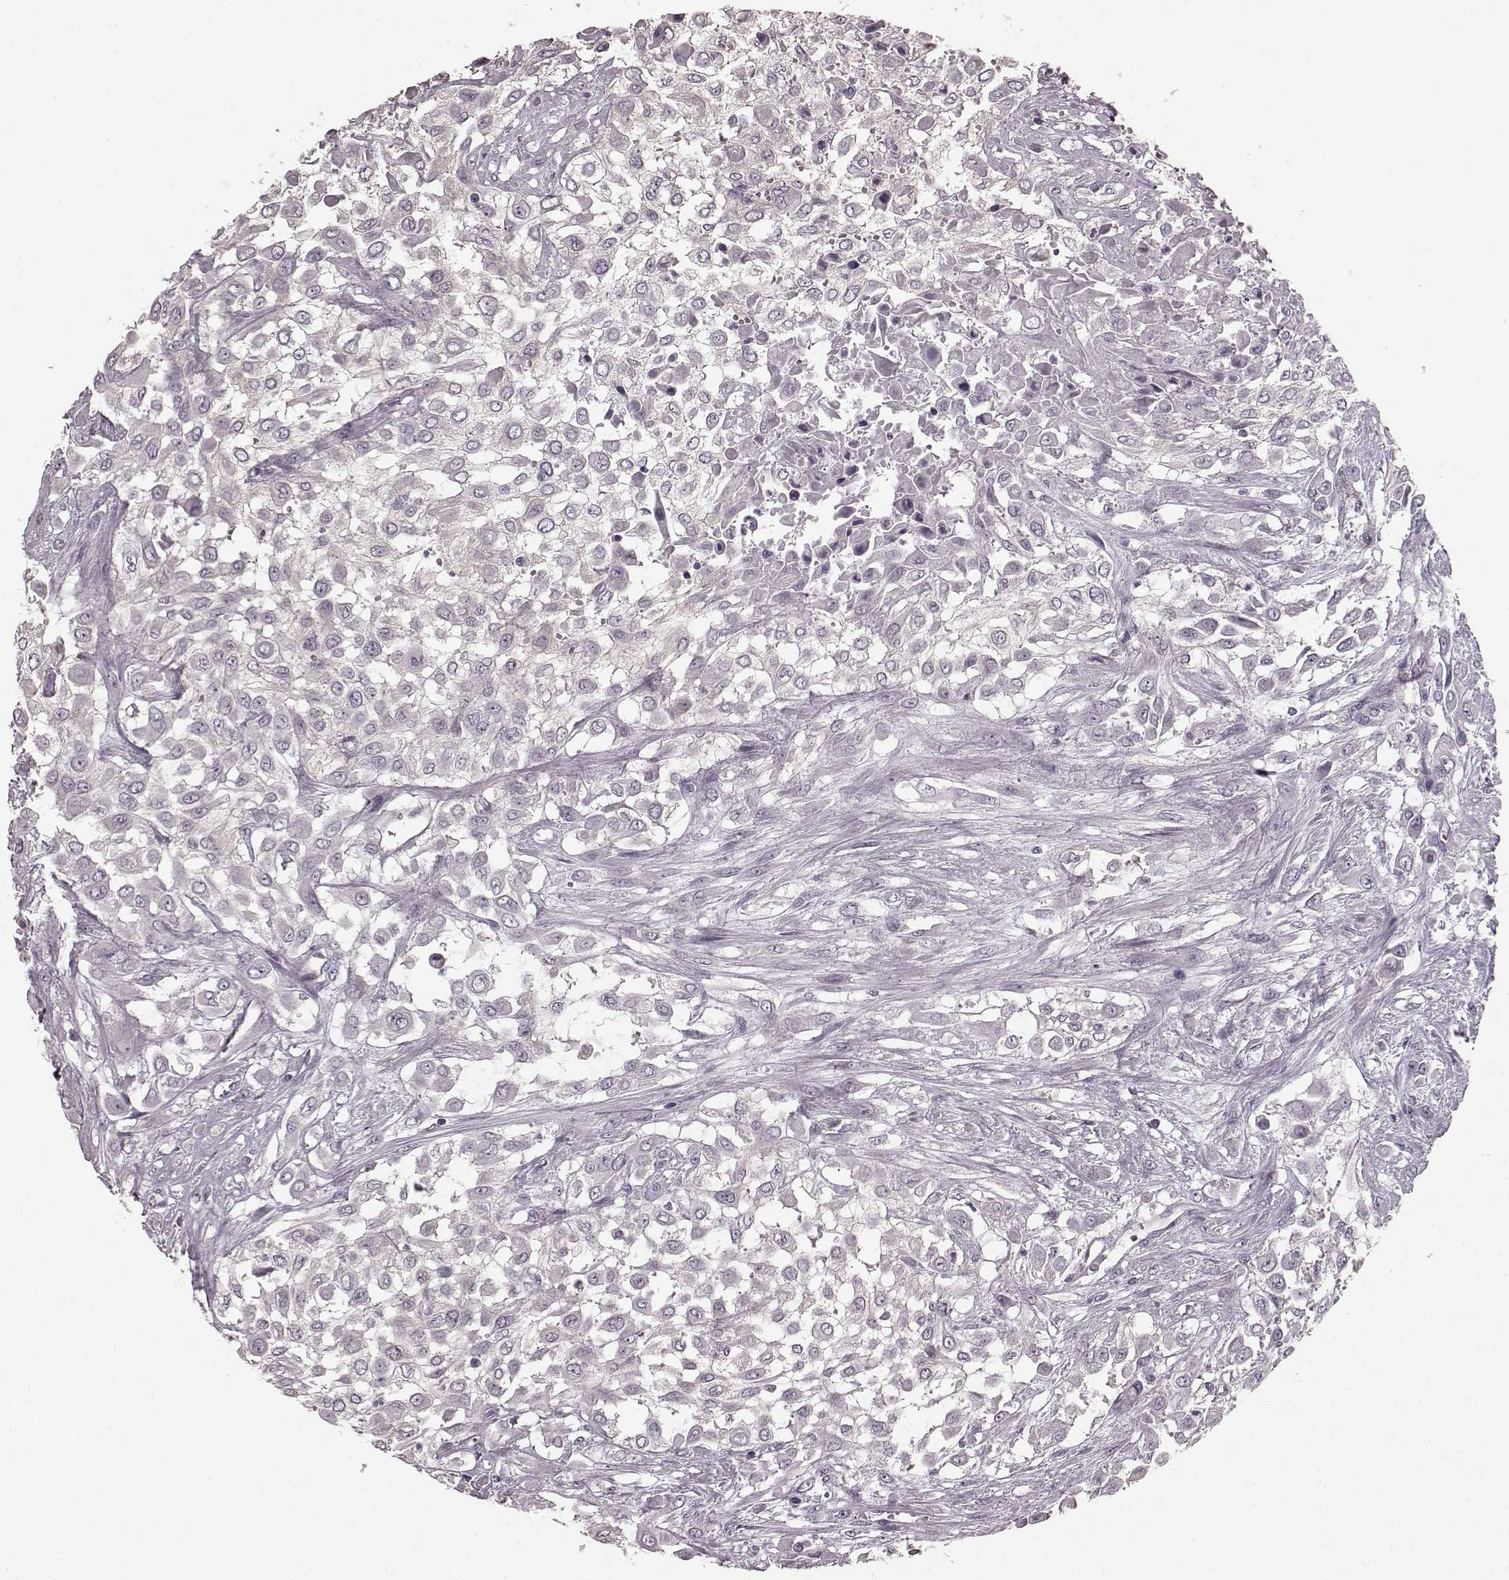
{"staining": {"intensity": "negative", "quantity": "none", "location": "none"}, "tissue": "urothelial cancer", "cell_type": "Tumor cells", "image_type": "cancer", "snomed": [{"axis": "morphology", "description": "Urothelial carcinoma, High grade"}, {"axis": "topography", "description": "Urinary bladder"}], "caption": "A histopathology image of human high-grade urothelial carcinoma is negative for staining in tumor cells.", "gene": "PRKCE", "patient": {"sex": "male", "age": 57}}